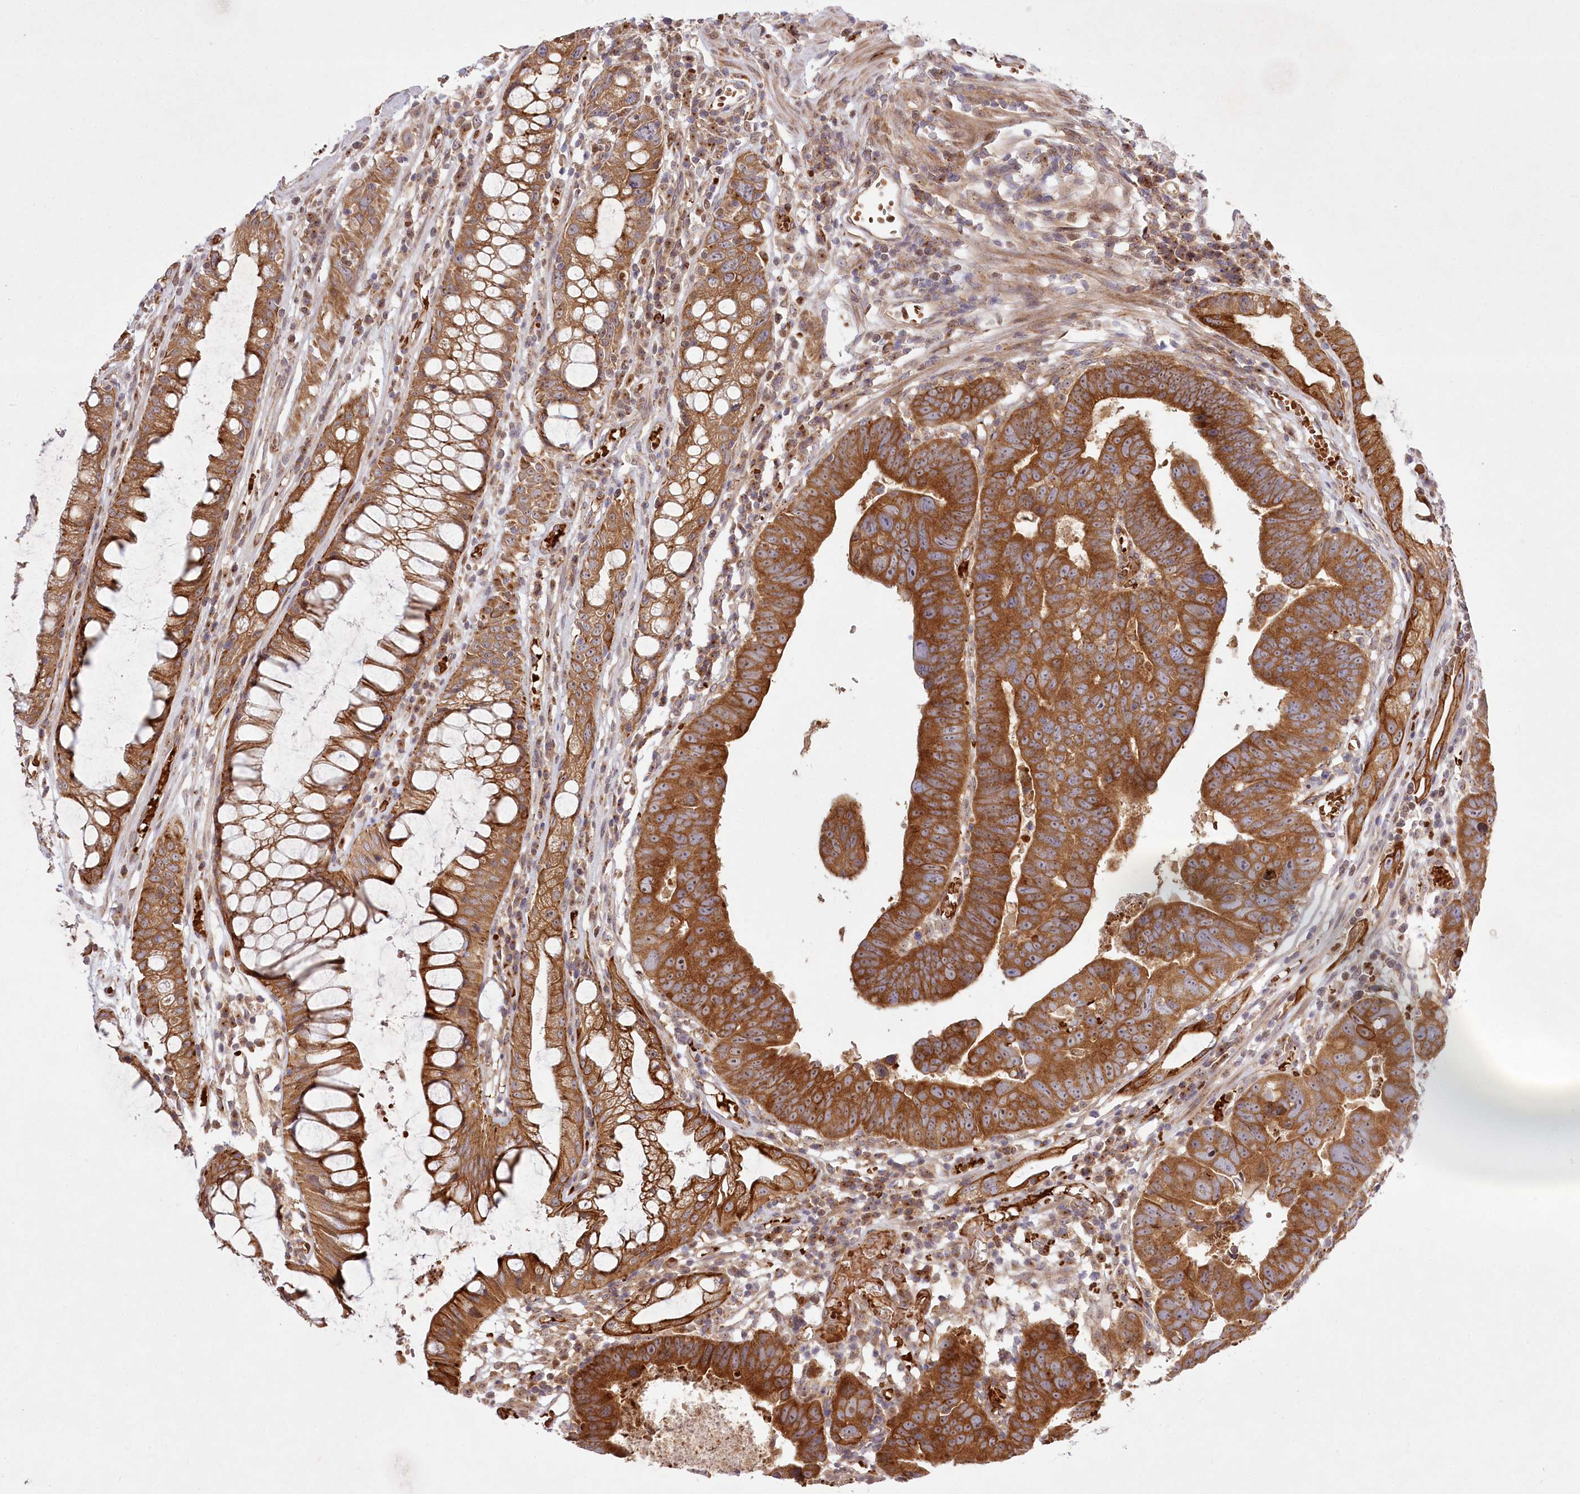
{"staining": {"intensity": "strong", "quantity": ">75%", "location": "cytoplasmic/membranous"}, "tissue": "colorectal cancer", "cell_type": "Tumor cells", "image_type": "cancer", "snomed": [{"axis": "morphology", "description": "Adenocarcinoma, NOS"}, {"axis": "topography", "description": "Rectum"}], "caption": "IHC micrograph of neoplastic tissue: human adenocarcinoma (colorectal) stained using immunohistochemistry shows high levels of strong protein expression localized specifically in the cytoplasmic/membranous of tumor cells, appearing as a cytoplasmic/membranous brown color.", "gene": "COMMD3", "patient": {"sex": "female", "age": 65}}